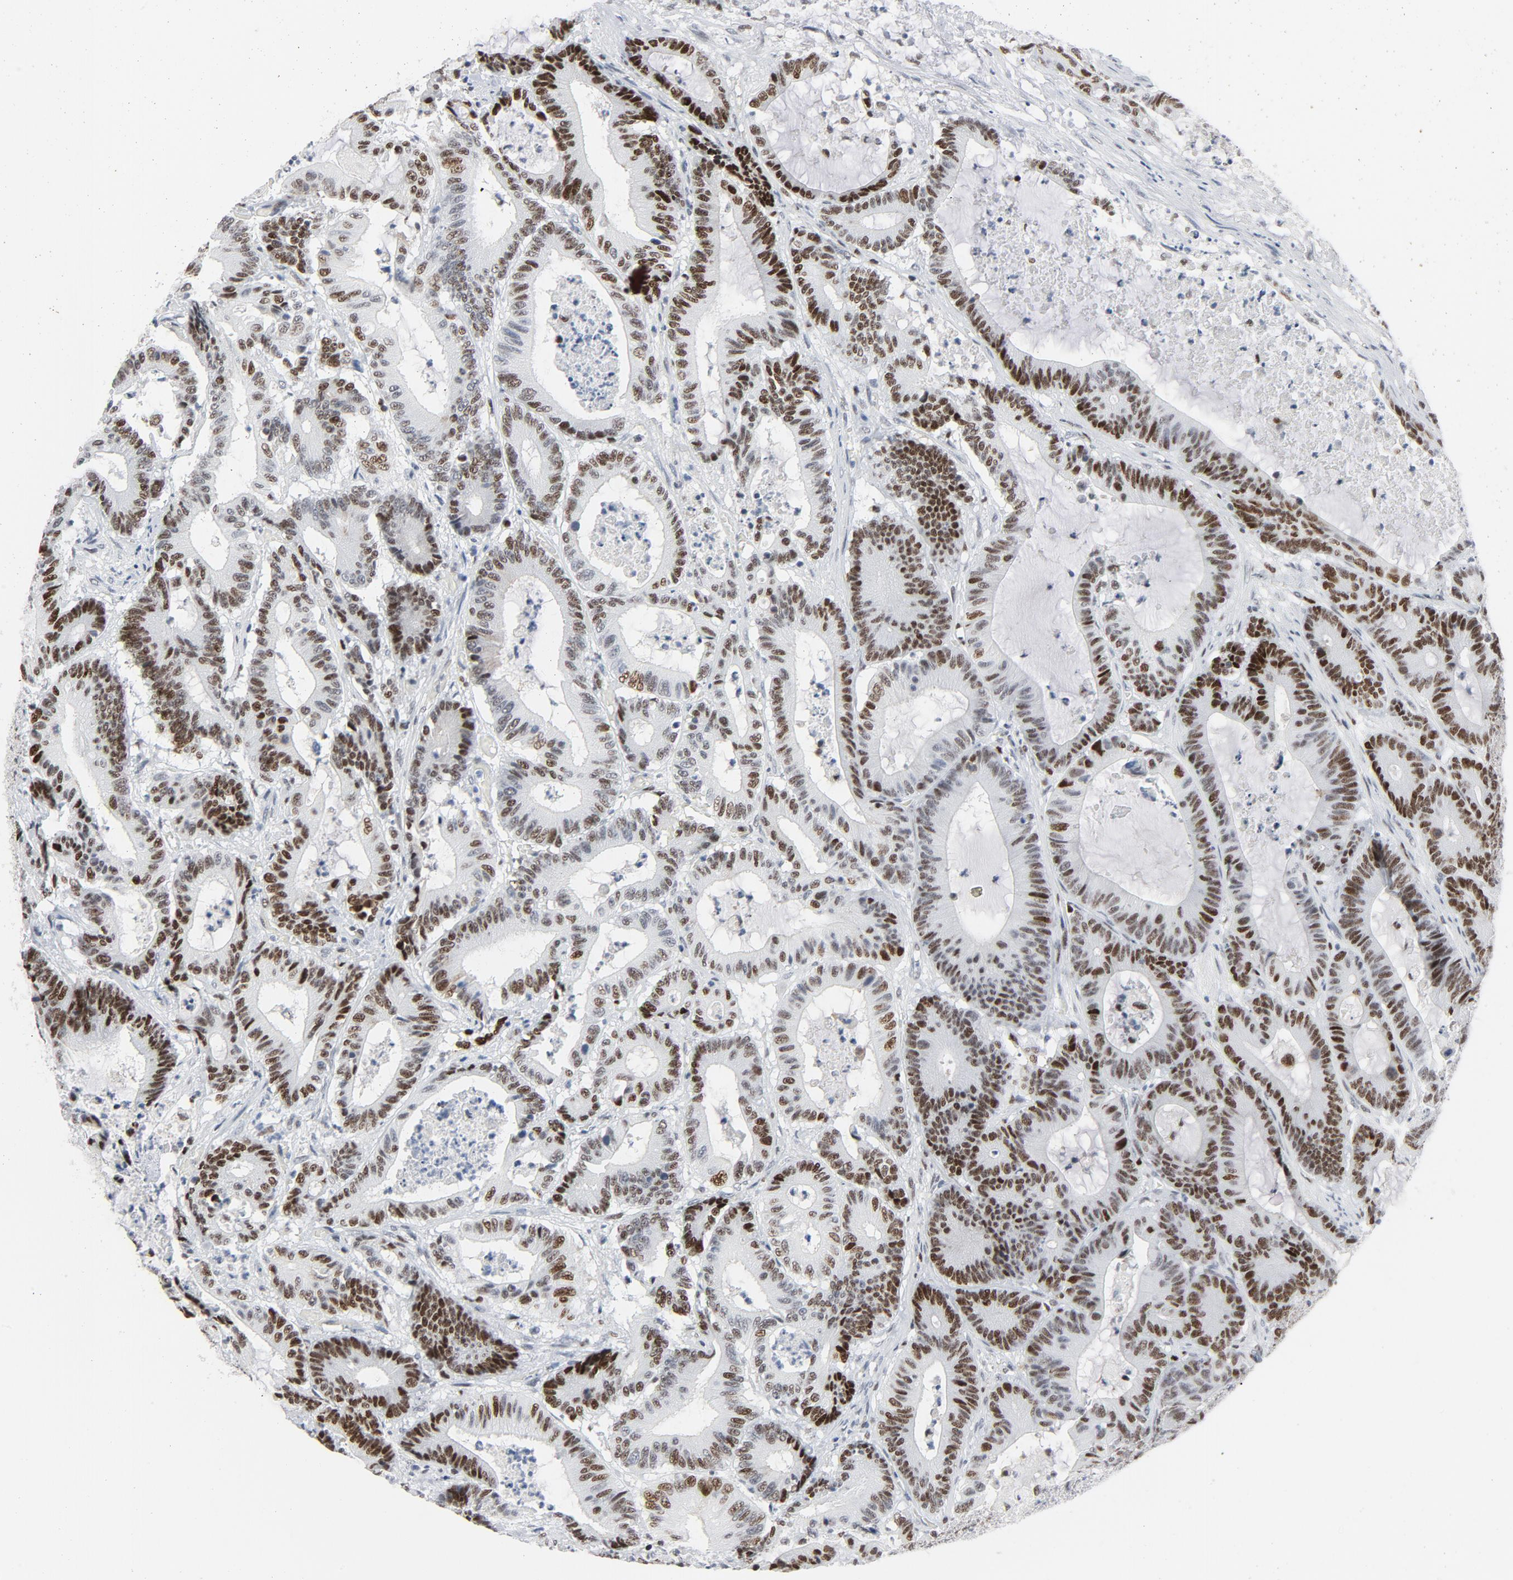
{"staining": {"intensity": "strong", "quantity": ">75%", "location": "nuclear"}, "tissue": "colorectal cancer", "cell_type": "Tumor cells", "image_type": "cancer", "snomed": [{"axis": "morphology", "description": "Adenocarcinoma, NOS"}, {"axis": "topography", "description": "Colon"}], "caption": "IHC (DAB (3,3'-diaminobenzidine)) staining of human colorectal adenocarcinoma reveals strong nuclear protein staining in approximately >75% of tumor cells. Nuclei are stained in blue.", "gene": "POLD1", "patient": {"sex": "female", "age": 84}}